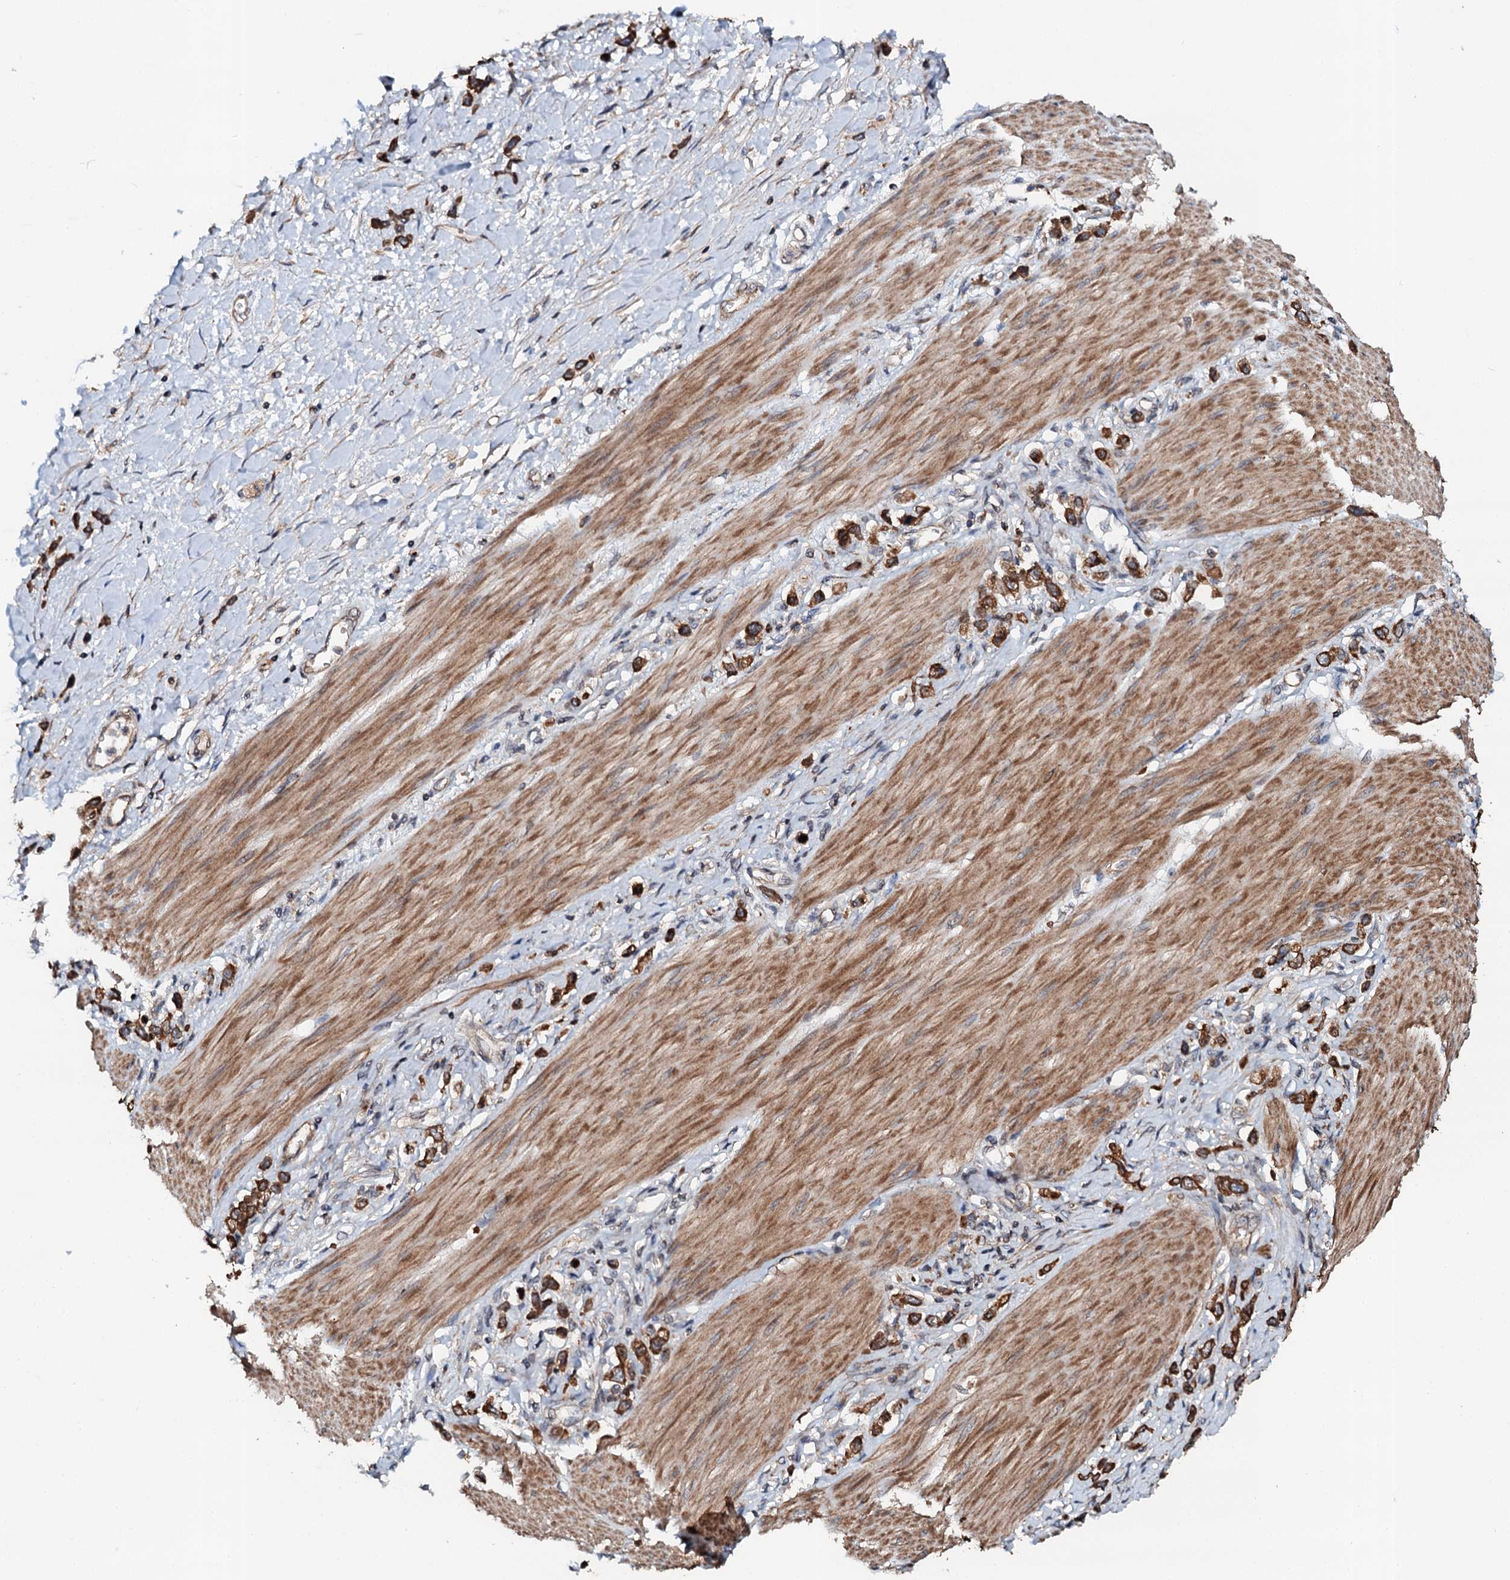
{"staining": {"intensity": "strong", "quantity": ">75%", "location": "cytoplasmic/membranous"}, "tissue": "stomach cancer", "cell_type": "Tumor cells", "image_type": "cancer", "snomed": [{"axis": "morphology", "description": "Normal tissue, NOS"}, {"axis": "morphology", "description": "Adenocarcinoma, NOS"}, {"axis": "topography", "description": "Stomach, upper"}, {"axis": "topography", "description": "Stomach"}], "caption": "Strong cytoplasmic/membranous protein expression is appreciated in about >75% of tumor cells in stomach cancer (adenocarcinoma).", "gene": "GLCE", "patient": {"sex": "female", "age": 65}}